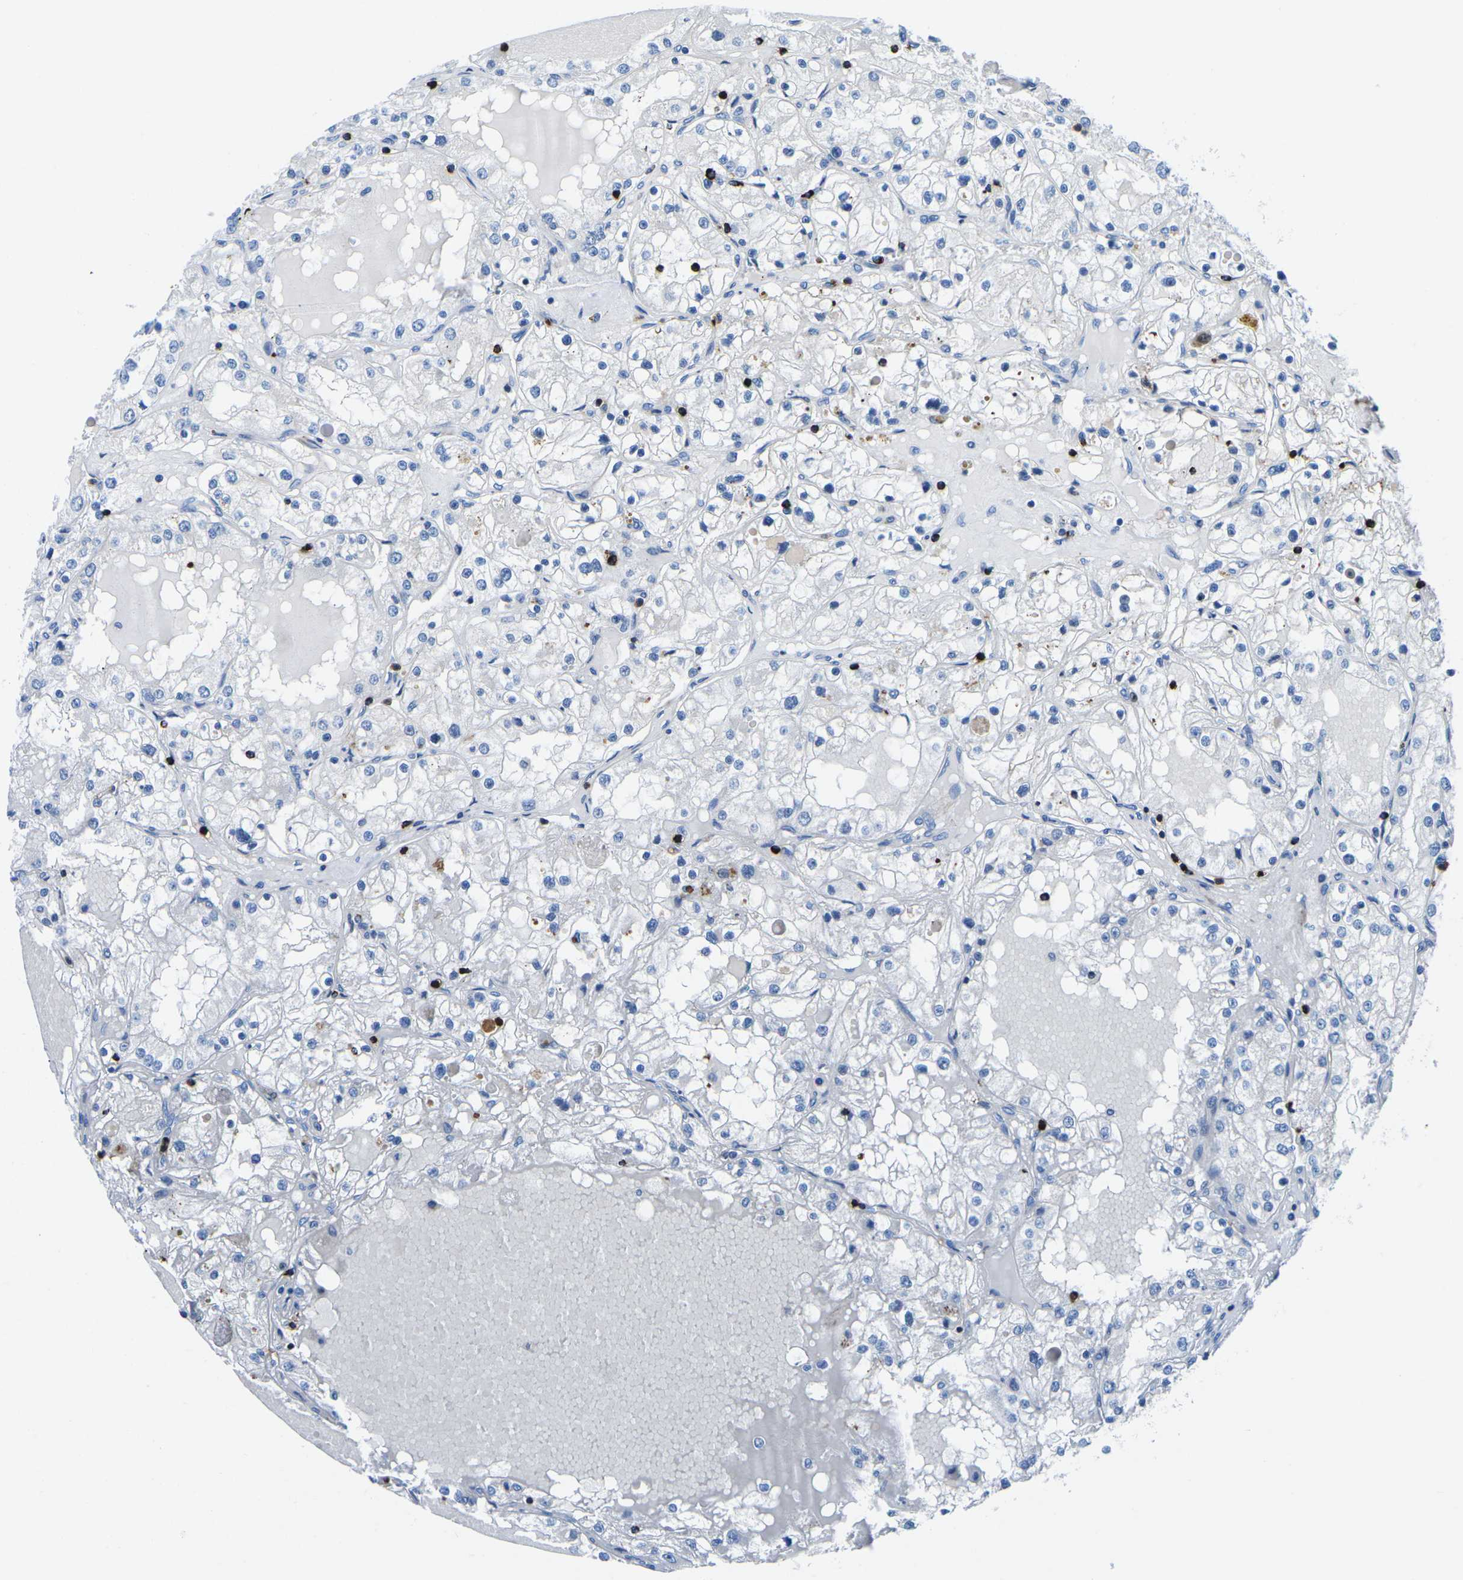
{"staining": {"intensity": "negative", "quantity": "none", "location": "none"}, "tissue": "renal cancer", "cell_type": "Tumor cells", "image_type": "cancer", "snomed": [{"axis": "morphology", "description": "Adenocarcinoma, NOS"}, {"axis": "topography", "description": "Kidney"}], "caption": "DAB (3,3'-diaminobenzidine) immunohistochemical staining of renal adenocarcinoma exhibits no significant positivity in tumor cells.", "gene": "MC4R", "patient": {"sex": "male", "age": 68}}